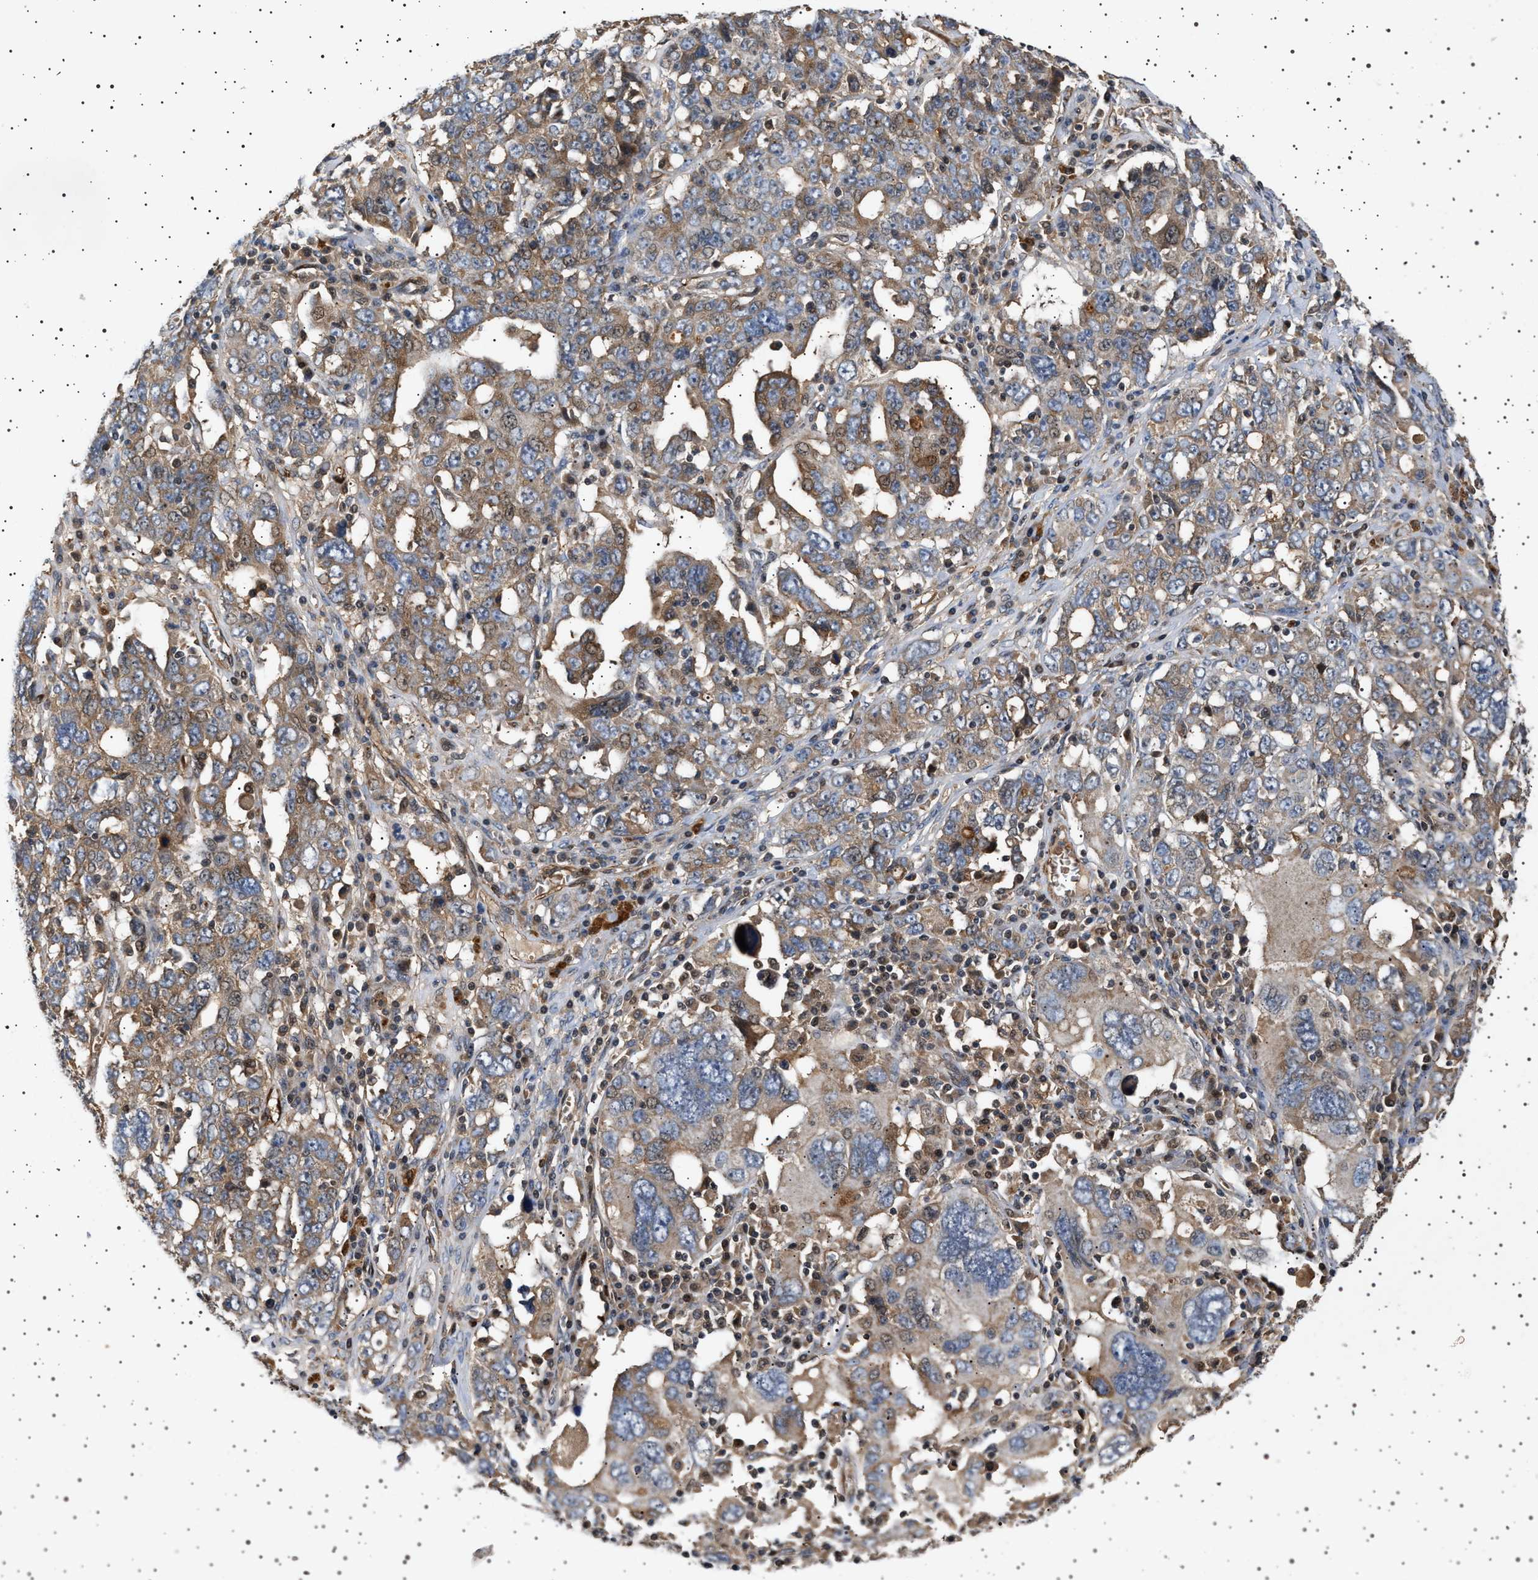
{"staining": {"intensity": "weak", "quantity": ">75%", "location": "cytoplasmic/membranous"}, "tissue": "ovarian cancer", "cell_type": "Tumor cells", "image_type": "cancer", "snomed": [{"axis": "morphology", "description": "Carcinoma, endometroid"}, {"axis": "topography", "description": "Ovary"}], "caption": "IHC image of endometroid carcinoma (ovarian) stained for a protein (brown), which shows low levels of weak cytoplasmic/membranous staining in approximately >75% of tumor cells.", "gene": "GUCY1B1", "patient": {"sex": "female", "age": 62}}